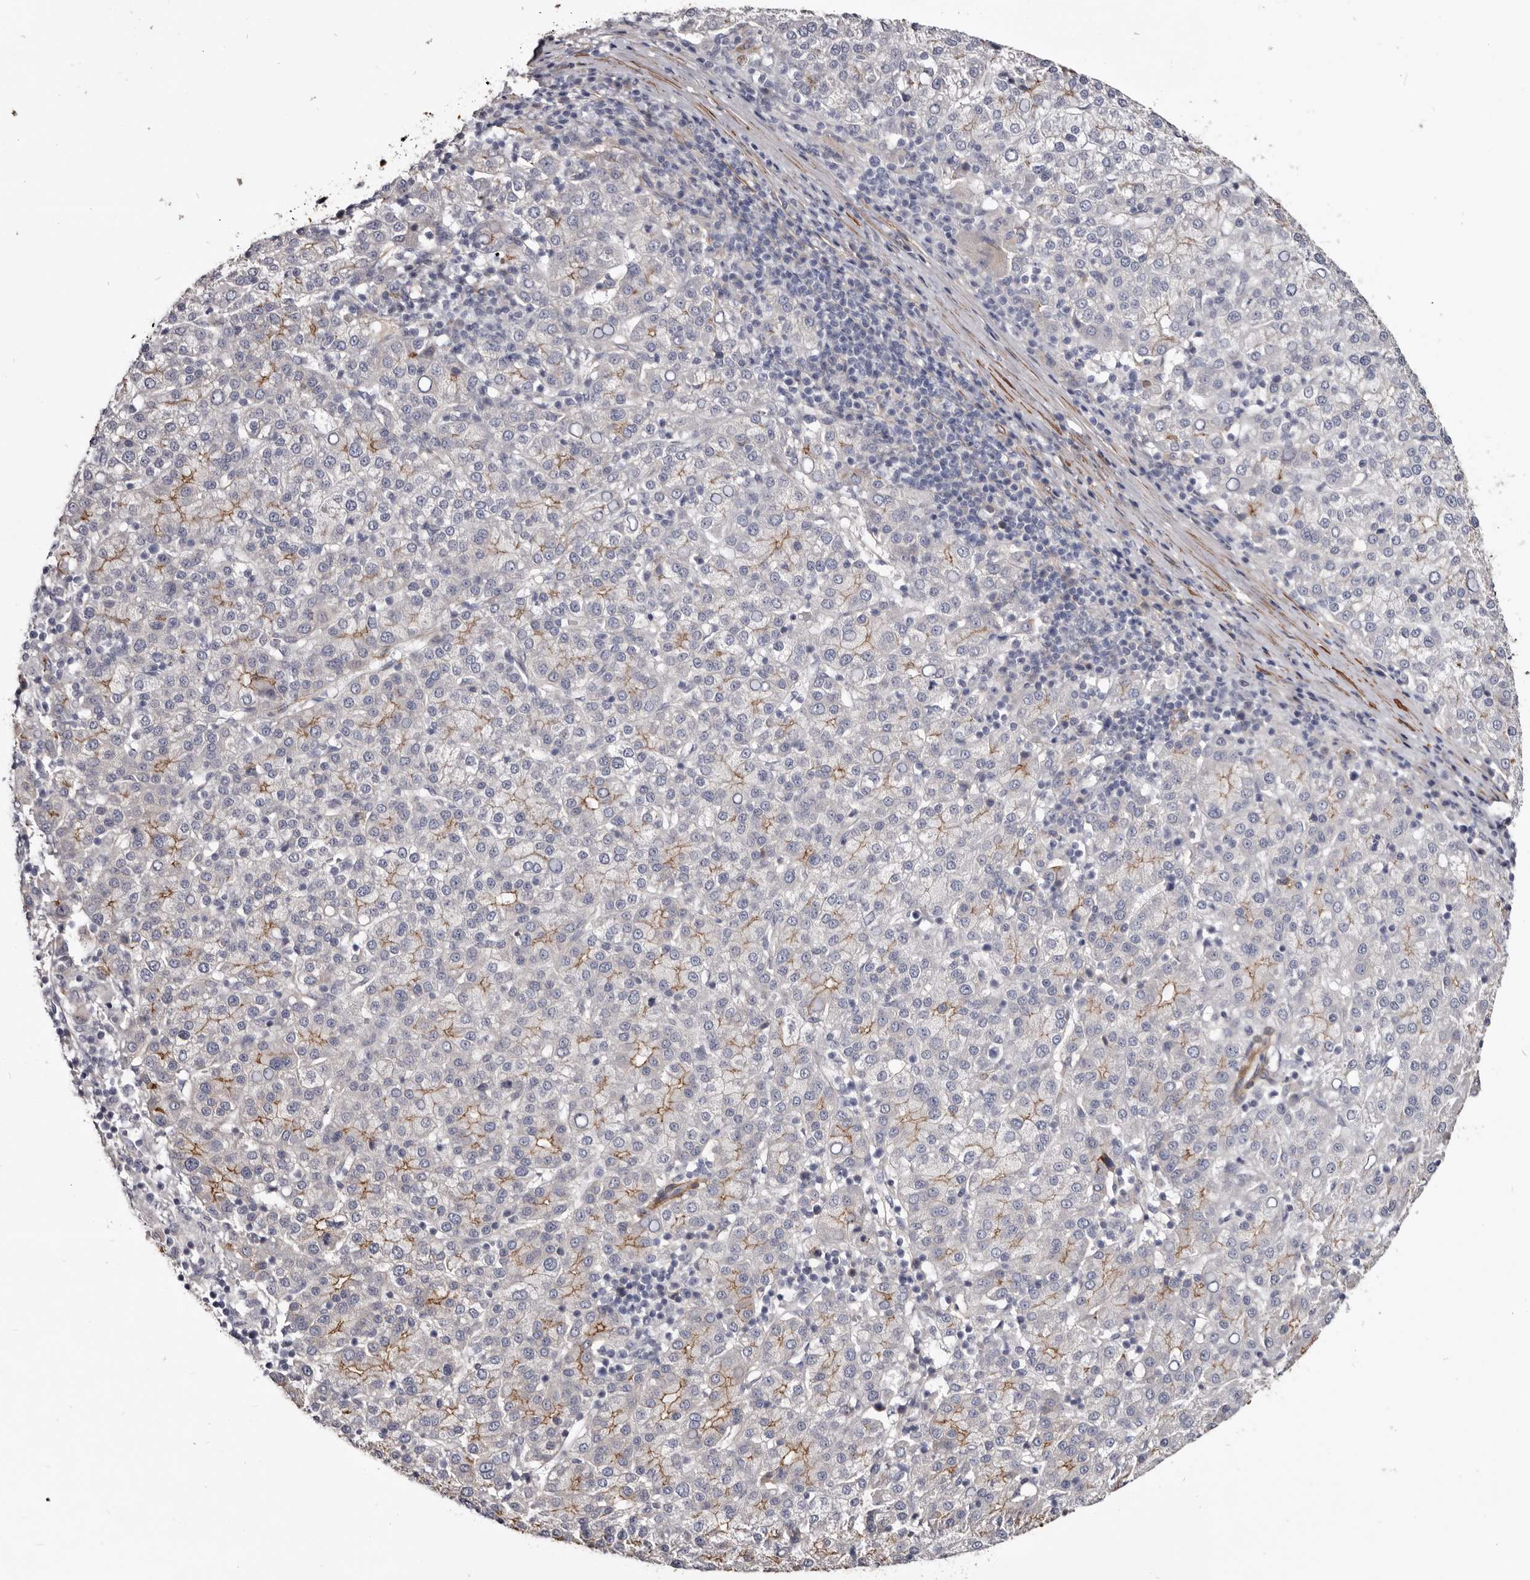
{"staining": {"intensity": "moderate", "quantity": "<25%", "location": "cytoplasmic/membranous"}, "tissue": "liver cancer", "cell_type": "Tumor cells", "image_type": "cancer", "snomed": [{"axis": "morphology", "description": "Carcinoma, Hepatocellular, NOS"}, {"axis": "topography", "description": "Liver"}], "caption": "IHC micrograph of neoplastic tissue: liver cancer stained using IHC demonstrates low levels of moderate protein expression localized specifically in the cytoplasmic/membranous of tumor cells, appearing as a cytoplasmic/membranous brown color.", "gene": "CGN", "patient": {"sex": "female", "age": 58}}